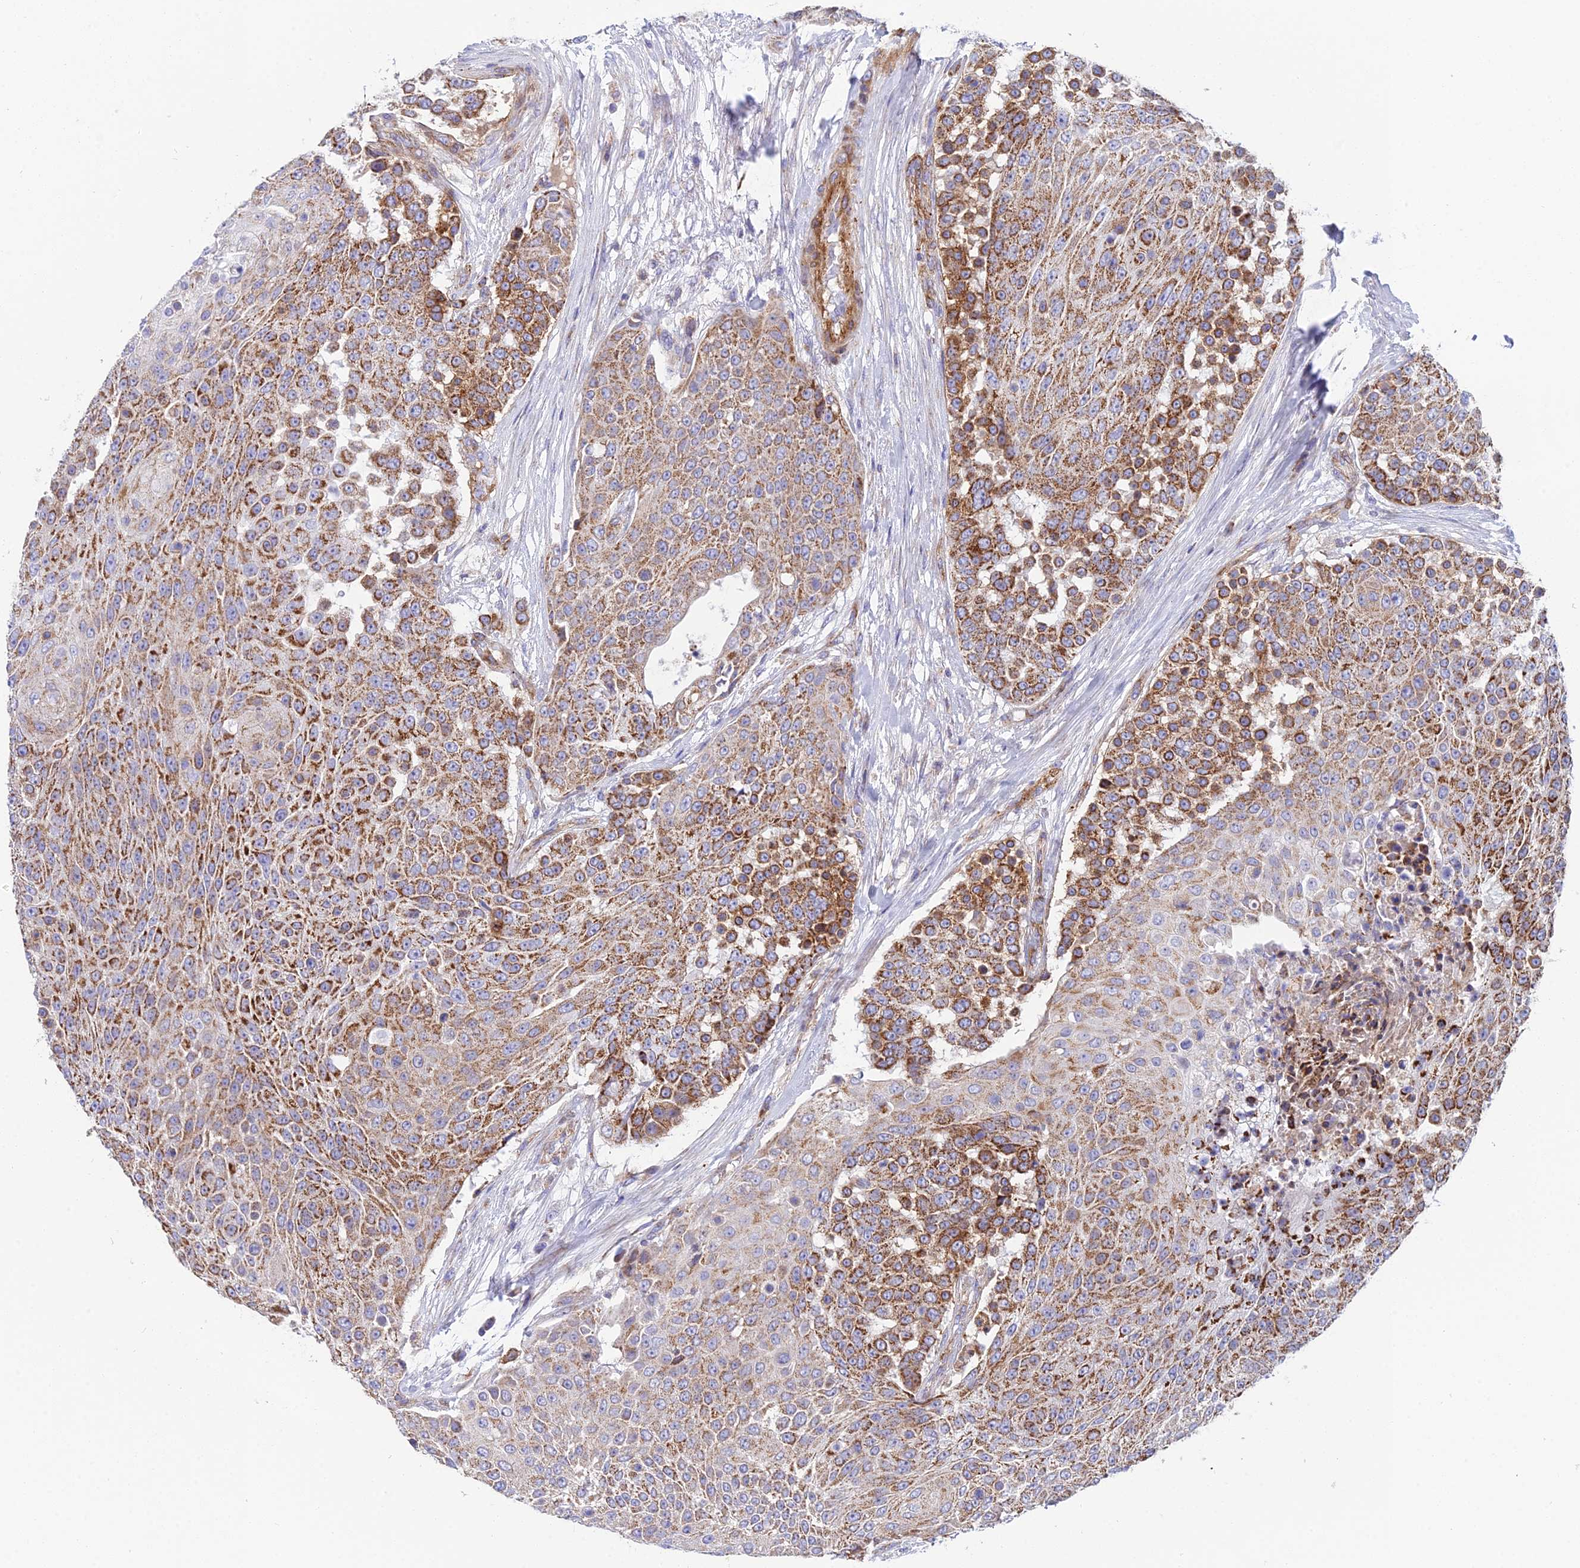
{"staining": {"intensity": "moderate", "quantity": ">75%", "location": "cytoplasmic/membranous"}, "tissue": "urothelial cancer", "cell_type": "Tumor cells", "image_type": "cancer", "snomed": [{"axis": "morphology", "description": "Urothelial carcinoma, High grade"}, {"axis": "topography", "description": "Urinary bladder"}], "caption": "Human urothelial cancer stained for a protein (brown) demonstrates moderate cytoplasmic/membranous positive staining in approximately >75% of tumor cells.", "gene": "CSPG4", "patient": {"sex": "female", "age": 63}}